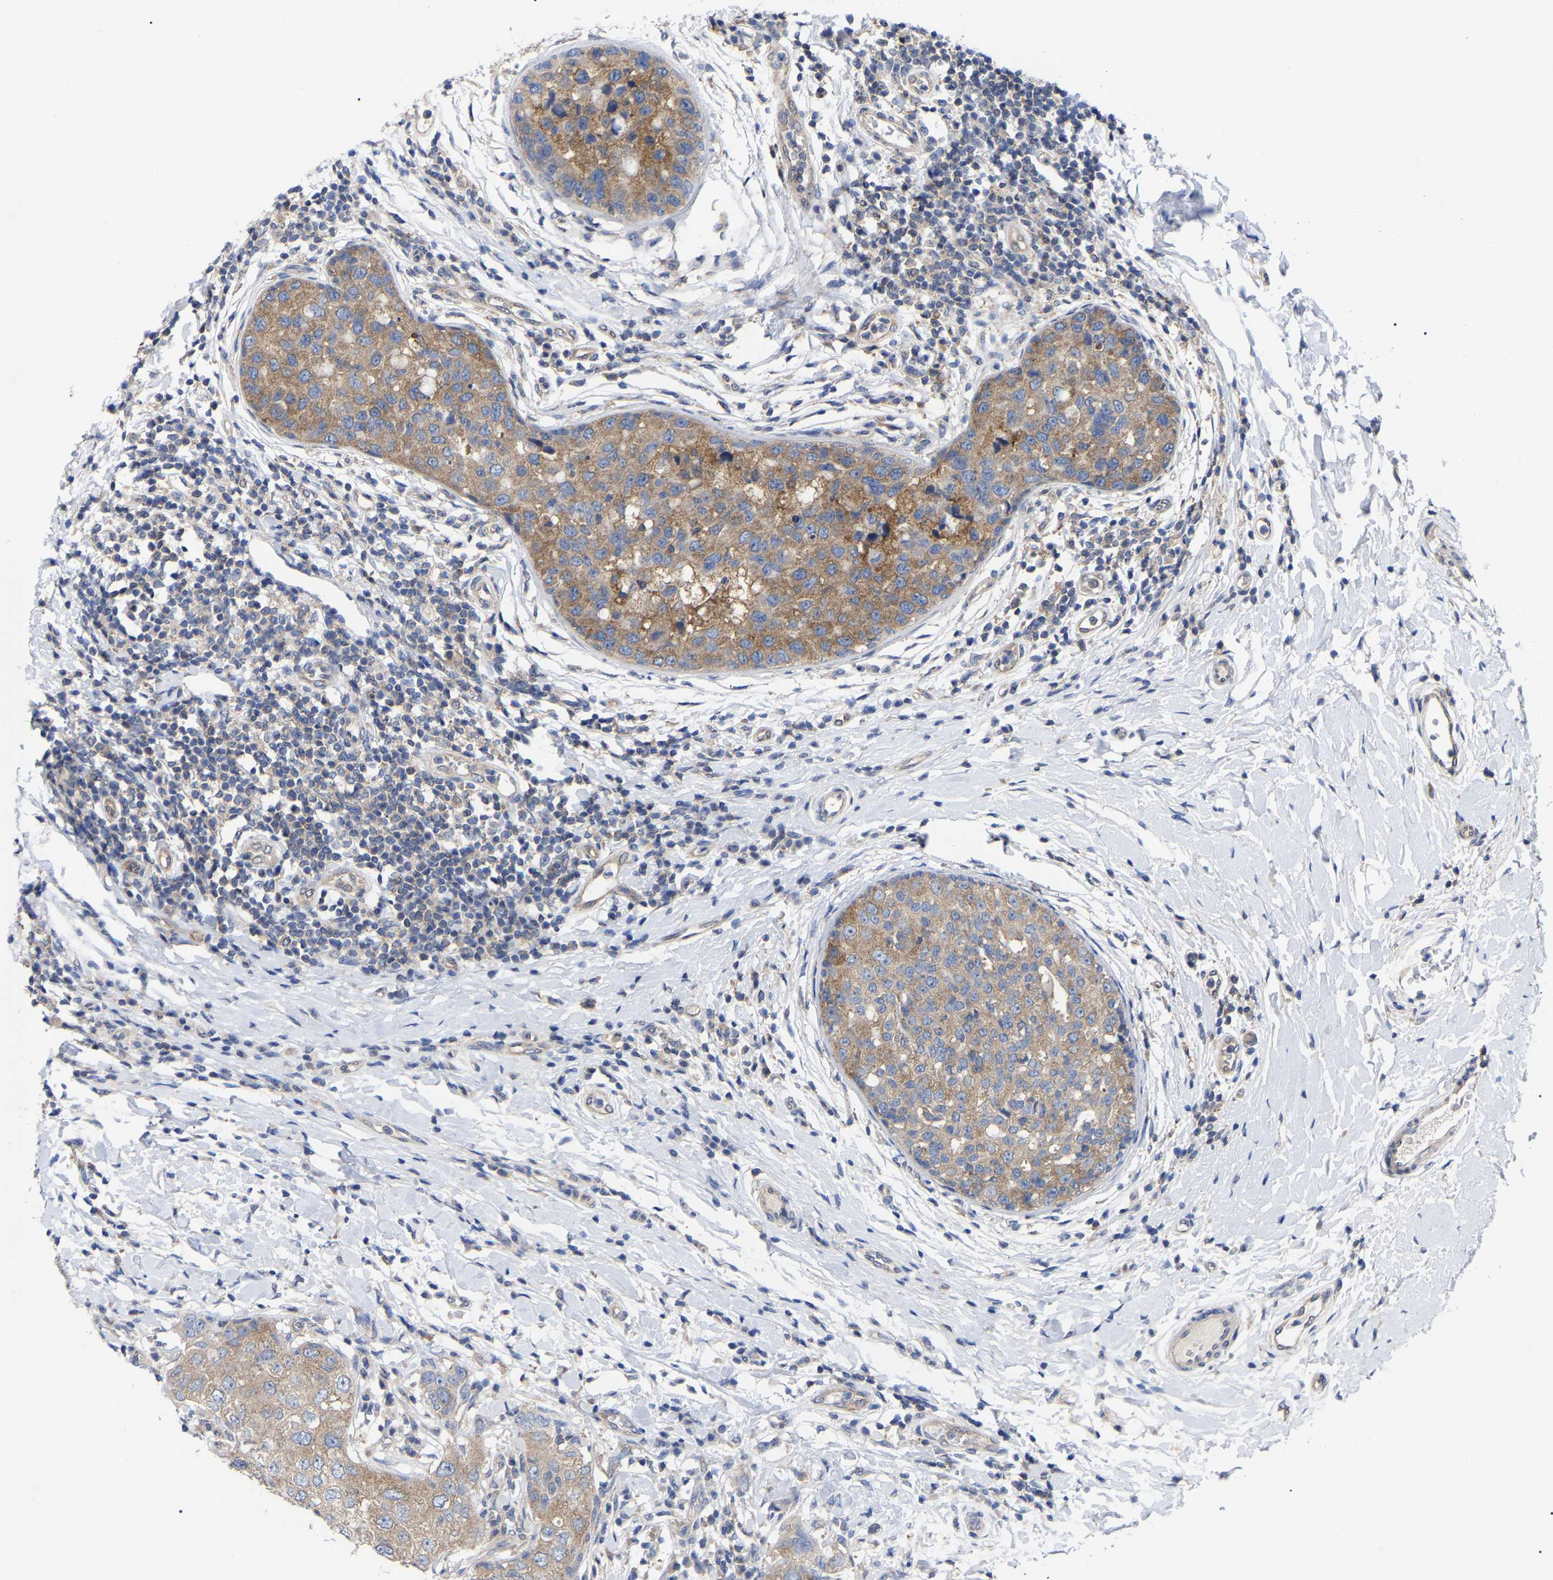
{"staining": {"intensity": "moderate", "quantity": "25%-75%", "location": "cytoplasmic/membranous"}, "tissue": "breast cancer", "cell_type": "Tumor cells", "image_type": "cancer", "snomed": [{"axis": "morphology", "description": "Duct carcinoma"}, {"axis": "topography", "description": "Breast"}], "caption": "Immunohistochemistry histopathology image of breast cancer stained for a protein (brown), which demonstrates medium levels of moderate cytoplasmic/membranous expression in about 25%-75% of tumor cells.", "gene": "TCP1", "patient": {"sex": "female", "age": 27}}